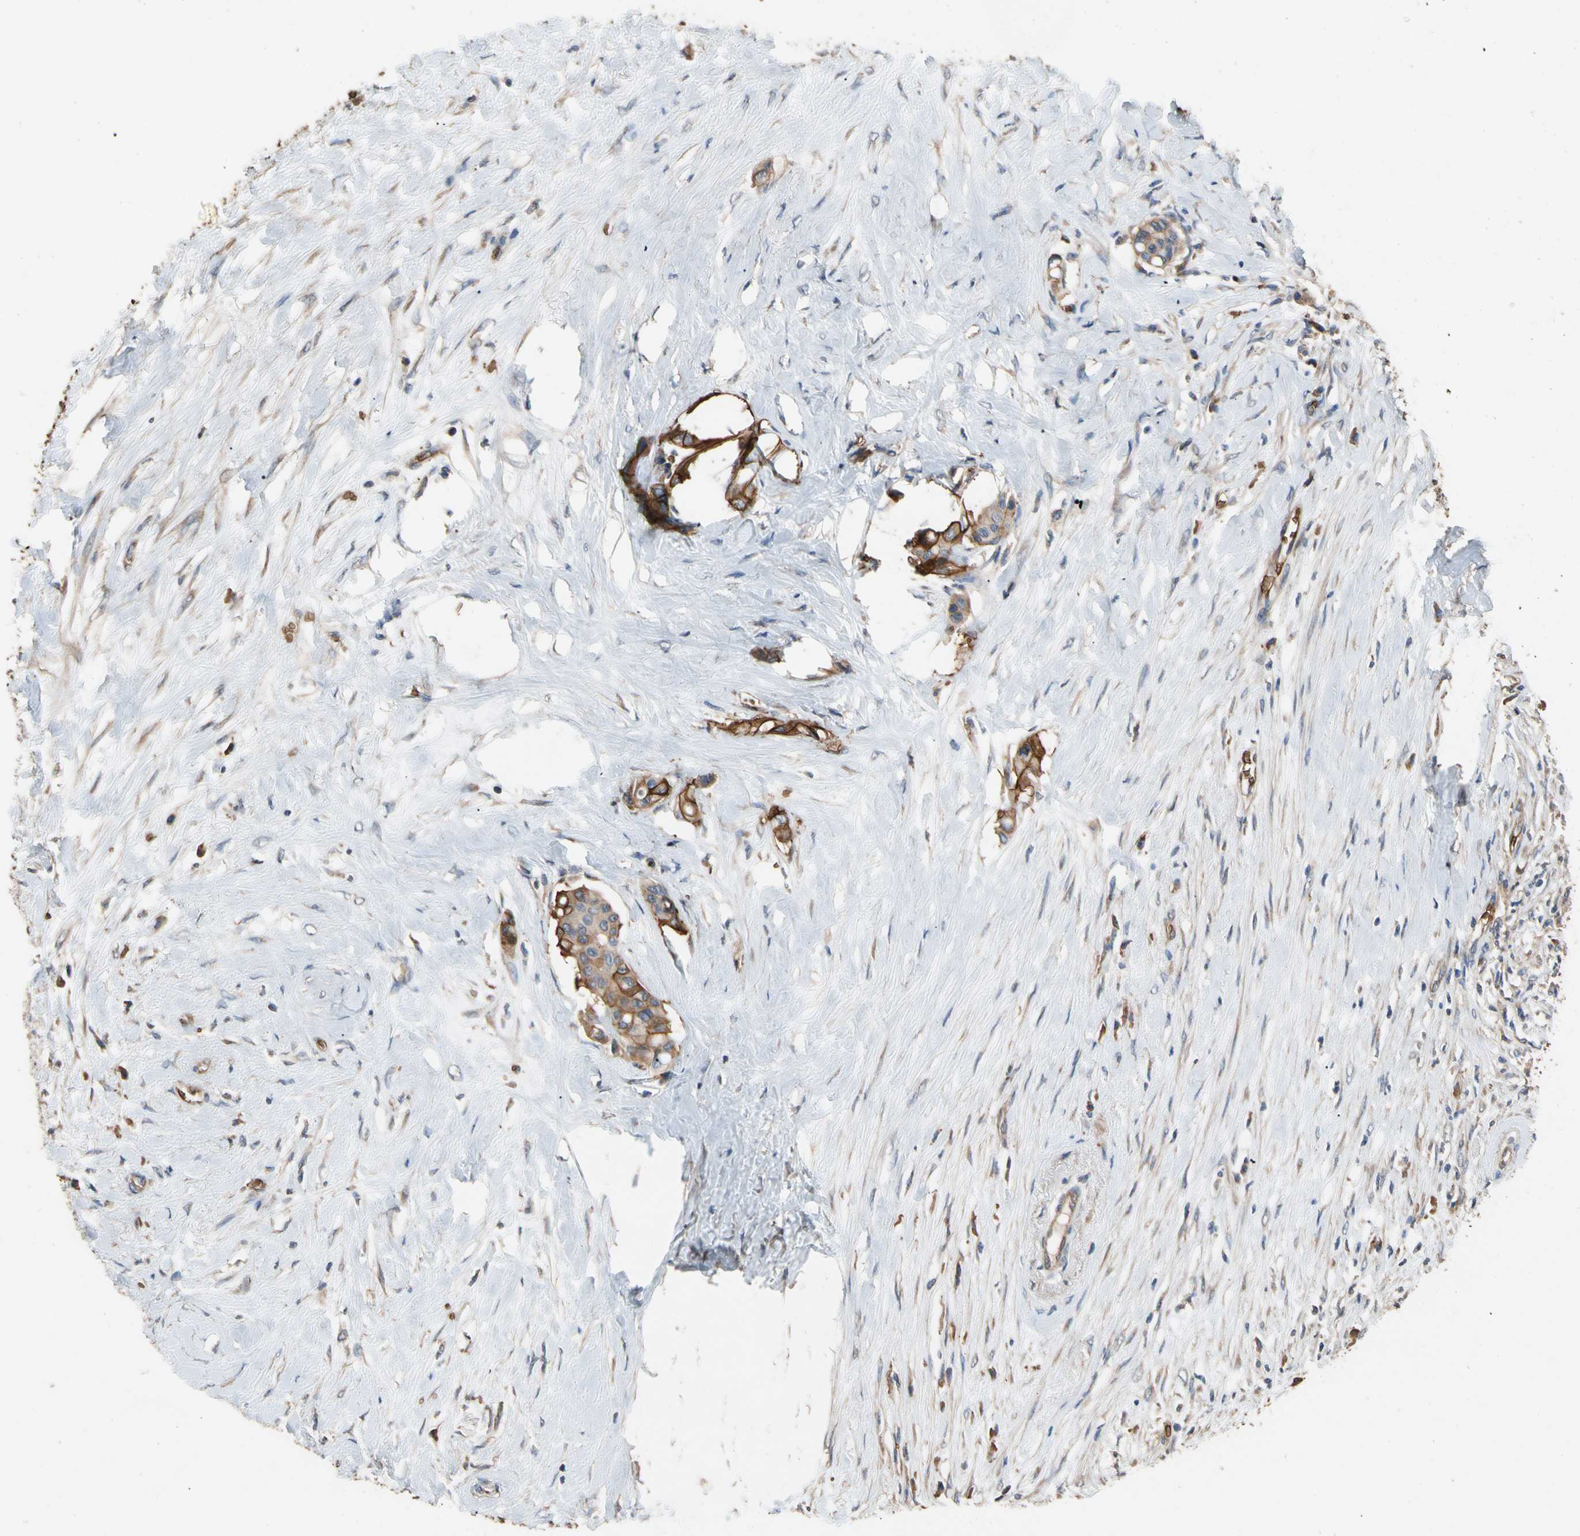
{"staining": {"intensity": "strong", "quantity": ">75%", "location": "cytoplasmic/membranous"}, "tissue": "colorectal cancer", "cell_type": "Tumor cells", "image_type": "cancer", "snomed": [{"axis": "morphology", "description": "Normal tissue, NOS"}, {"axis": "morphology", "description": "Adenocarcinoma, NOS"}, {"axis": "topography", "description": "Colon"}], "caption": "Approximately >75% of tumor cells in colorectal adenocarcinoma exhibit strong cytoplasmic/membranous protein expression as visualized by brown immunohistochemical staining.", "gene": "RIOK2", "patient": {"sex": "male", "age": 82}}